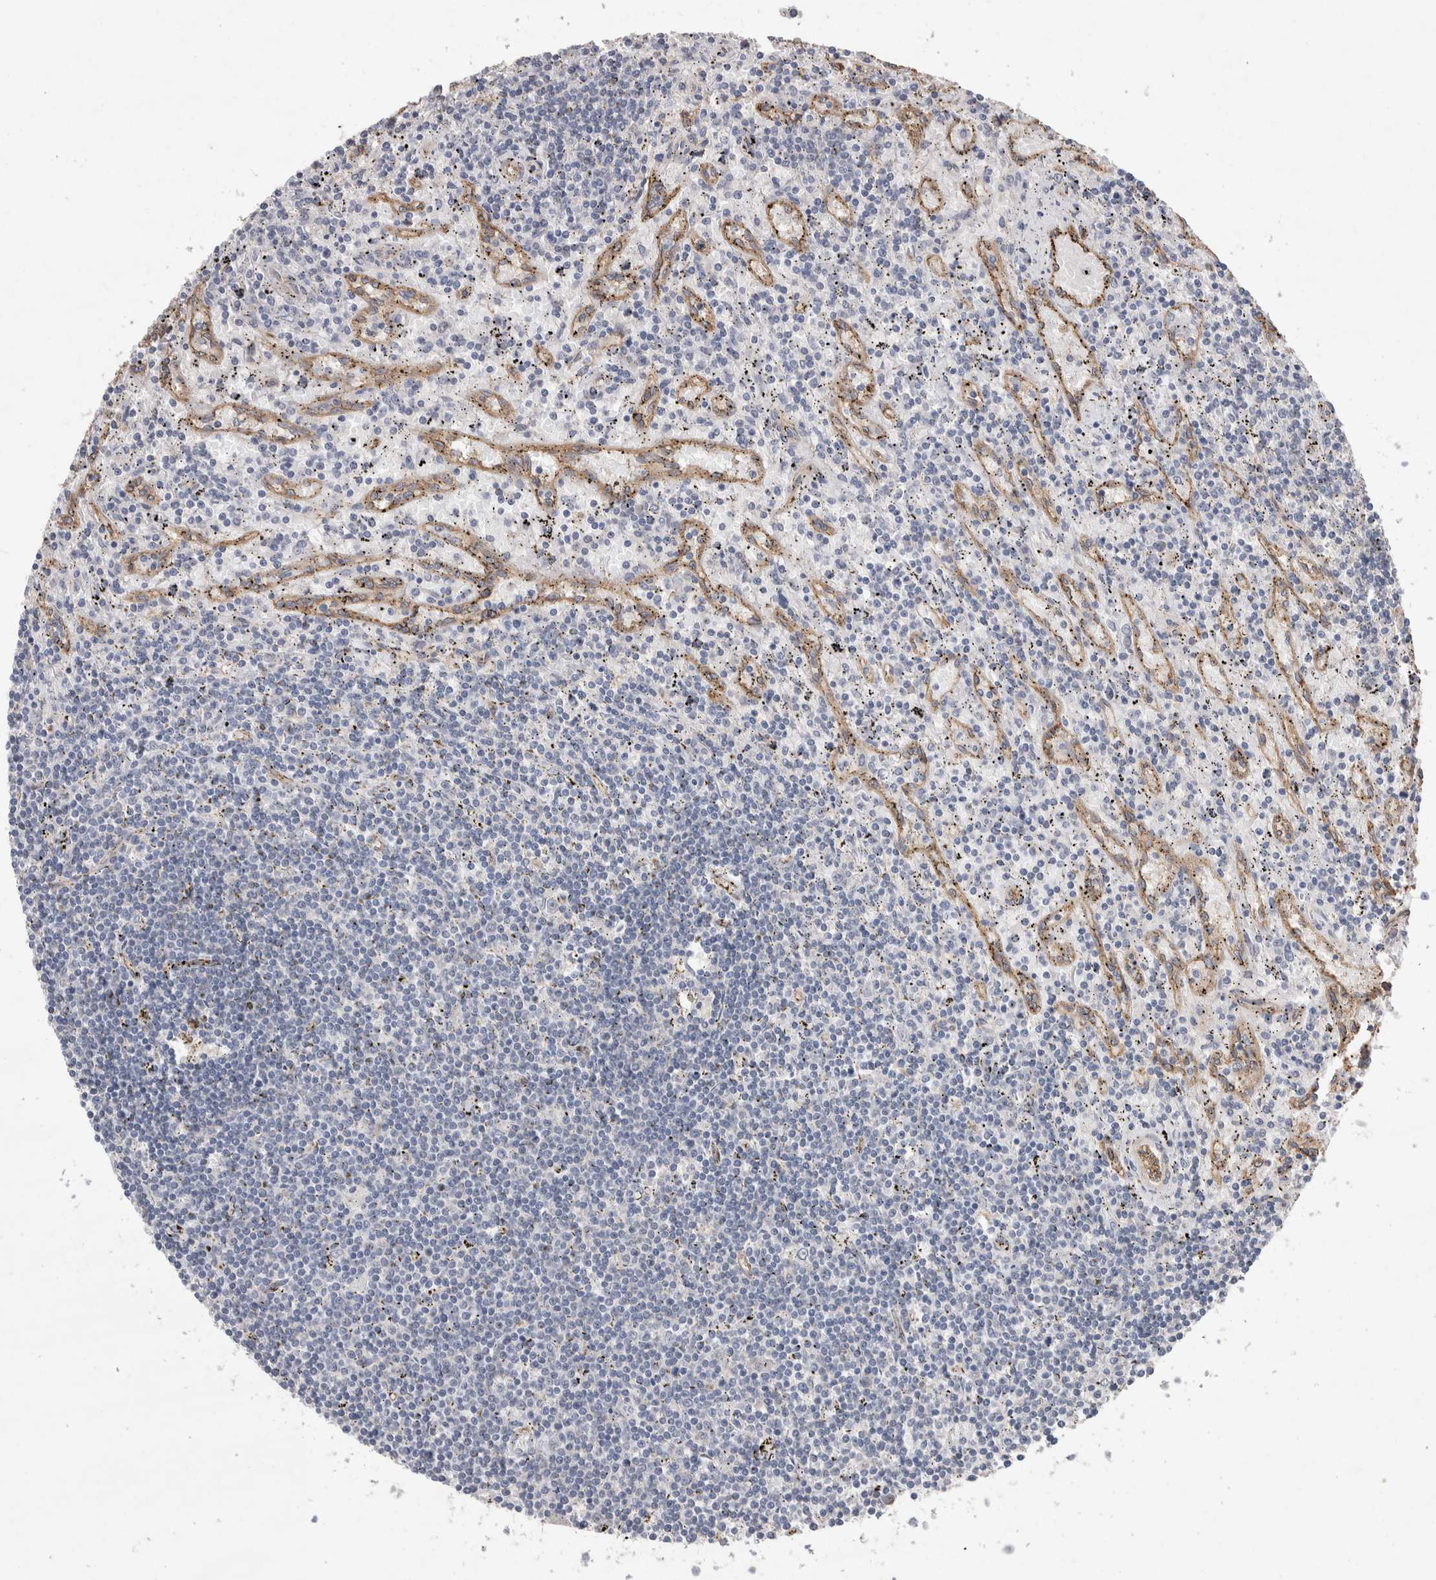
{"staining": {"intensity": "negative", "quantity": "none", "location": "none"}, "tissue": "lymphoma", "cell_type": "Tumor cells", "image_type": "cancer", "snomed": [{"axis": "morphology", "description": "Malignant lymphoma, non-Hodgkin's type, Low grade"}, {"axis": "topography", "description": "Spleen"}], "caption": "The micrograph shows no staining of tumor cells in lymphoma. The staining was performed using DAB to visualize the protein expression in brown, while the nuclei were stained in blue with hematoxylin (Magnification: 20x).", "gene": "GCNA", "patient": {"sex": "male", "age": 76}}